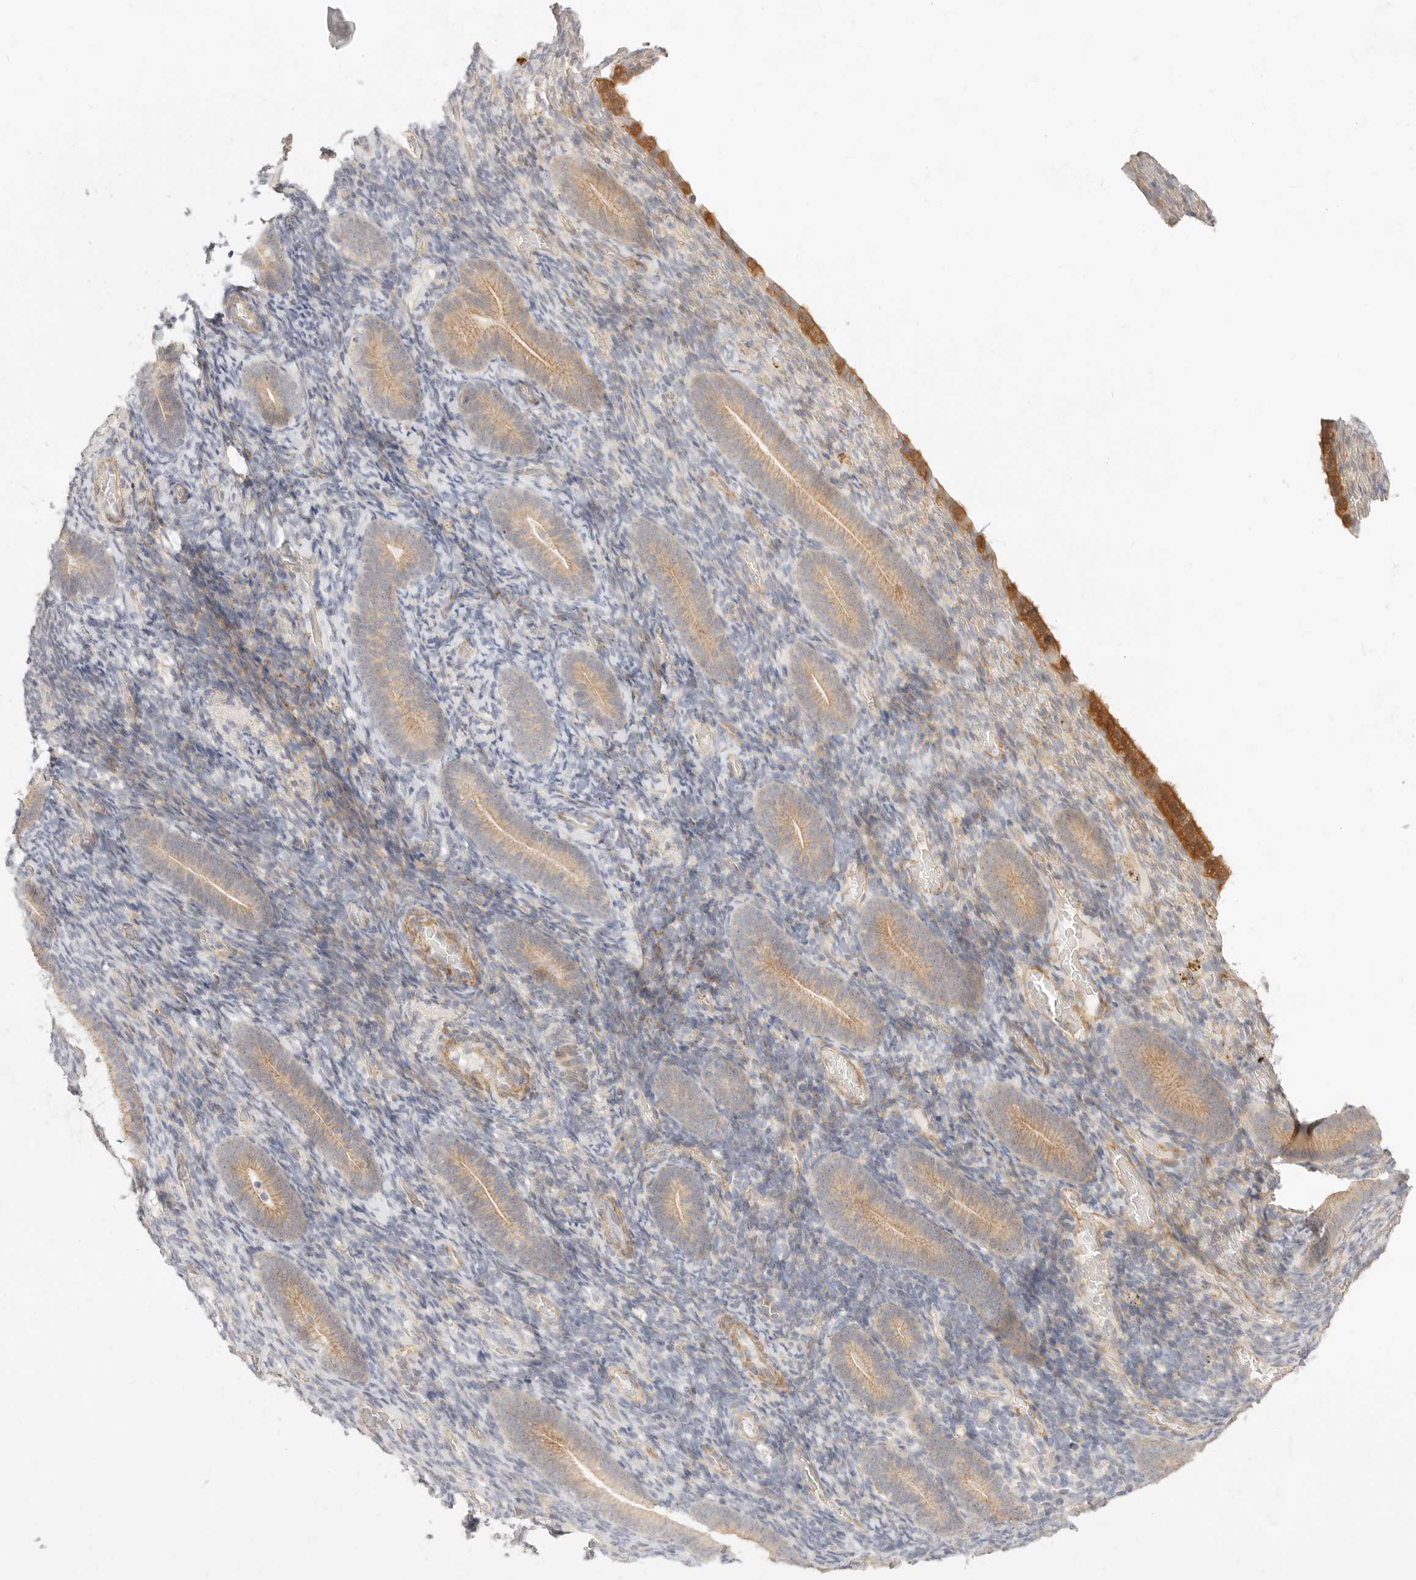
{"staining": {"intensity": "negative", "quantity": "none", "location": "none"}, "tissue": "endometrium", "cell_type": "Cells in endometrial stroma", "image_type": "normal", "snomed": [{"axis": "morphology", "description": "Normal tissue, NOS"}, {"axis": "topography", "description": "Endometrium"}], "caption": "Photomicrograph shows no significant protein positivity in cells in endometrial stroma of benign endometrium. (Immunohistochemistry (ihc), brightfield microscopy, high magnification).", "gene": "UBXN10", "patient": {"sex": "female", "age": 51}}